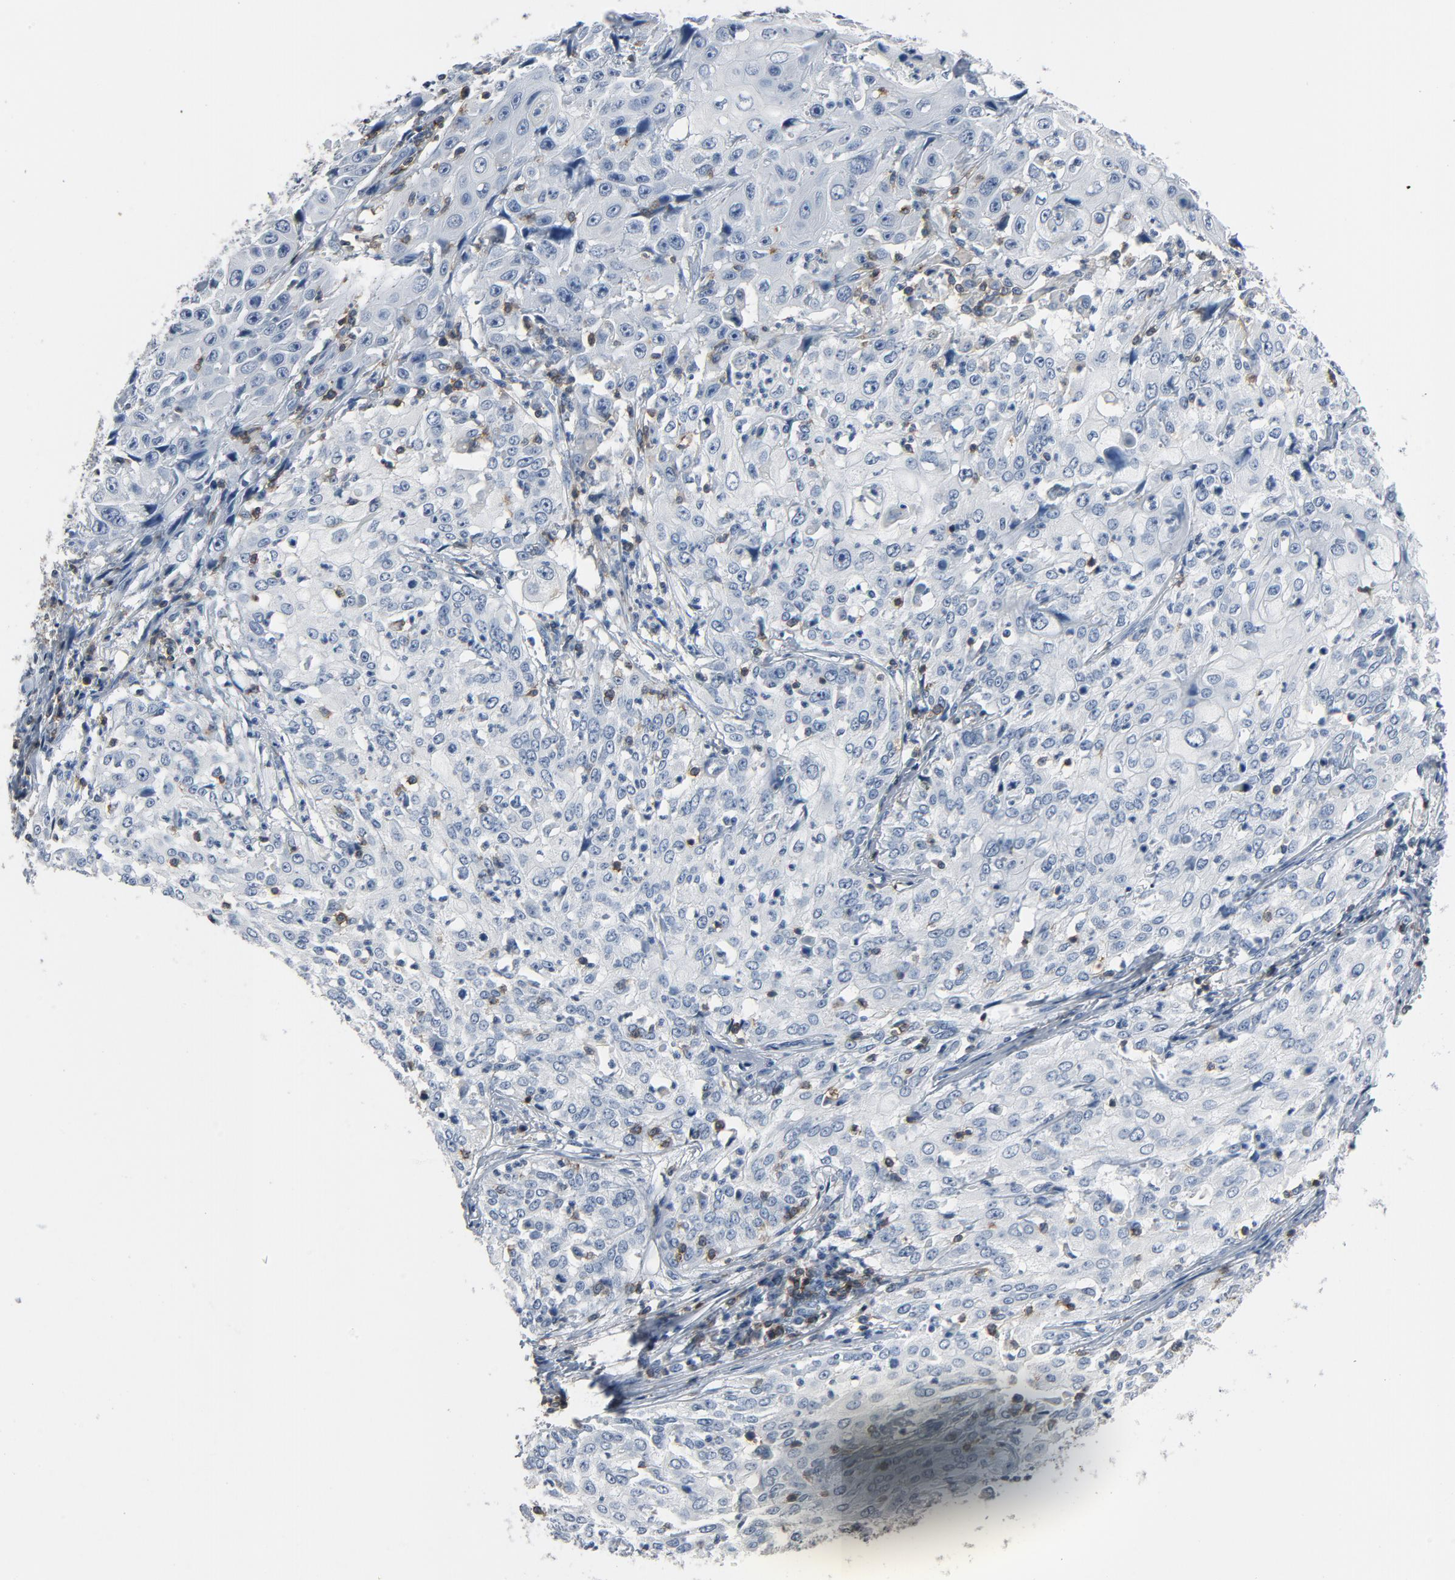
{"staining": {"intensity": "negative", "quantity": "none", "location": "none"}, "tissue": "cervical cancer", "cell_type": "Tumor cells", "image_type": "cancer", "snomed": [{"axis": "morphology", "description": "Squamous cell carcinoma, NOS"}, {"axis": "topography", "description": "Cervix"}], "caption": "Cervical squamous cell carcinoma was stained to show a protein in brown. There is no significant staining in tumor cells.", "gene": "LCK", "patient": {"sex": "female", "age": 39}}